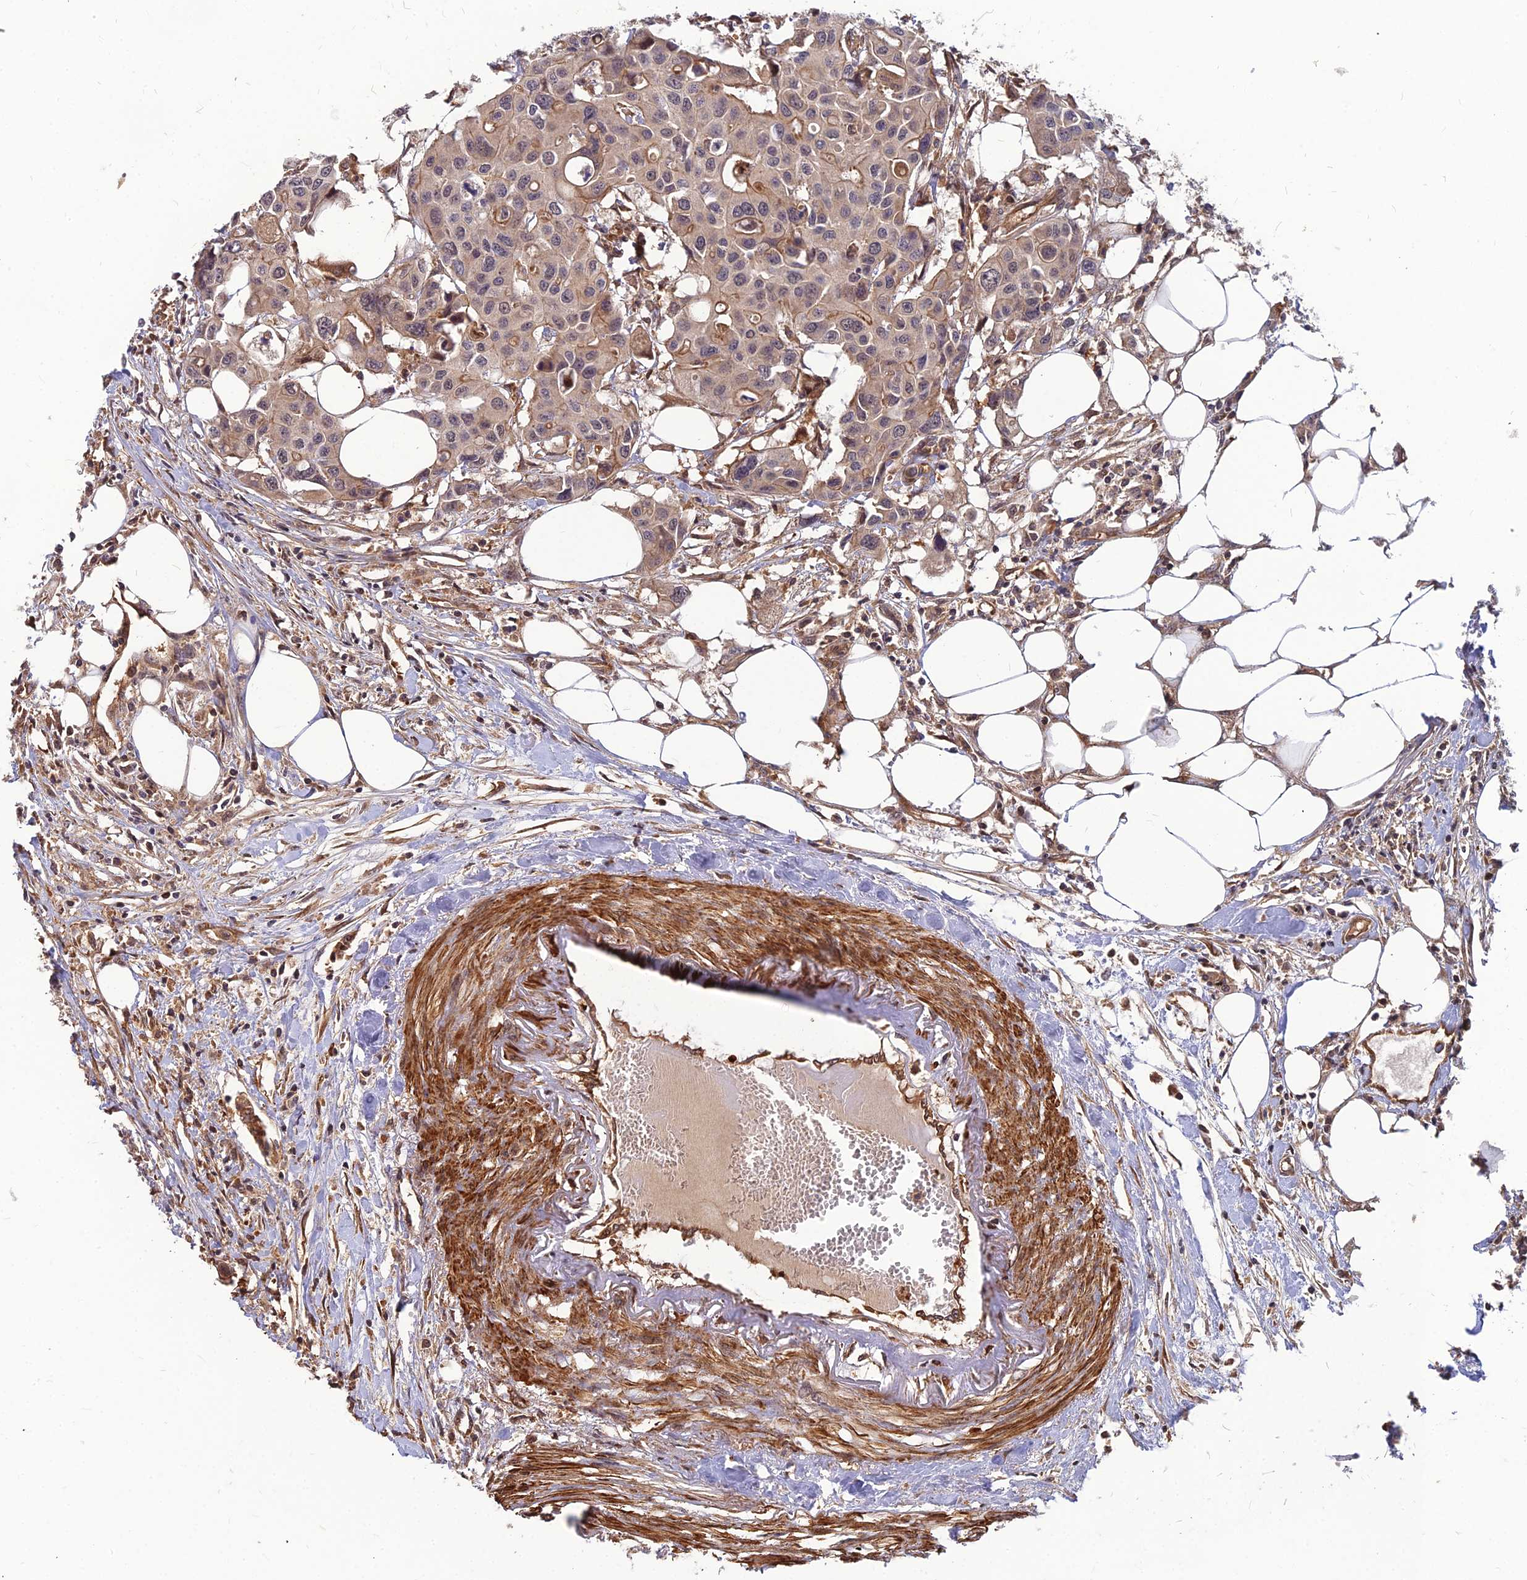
{"staining": {"intensity": "weak", "quantity": "25%-75%", "location": "cytoplasmic/membranous"}, "tissue": "colorectal cancer", "cell_type": "Tumor cells", "image_type": "cancer", "snomed": [{"axis": "morphology", "description": "Adenocarcinoma, NOS"}, {"axis": "topography", "description": "Colon"}], "caption": "DAB immunohistochemical staining of human colorectal adenocarcinoma displays weak cytoplasmic/membranous protein expression in about 25%-75% of tumor cells. (DAB = brown stain, brightfield microscopy at high magnification).", "gene": "ZNF467", "patient": {"sex": "male", "age": 77}}